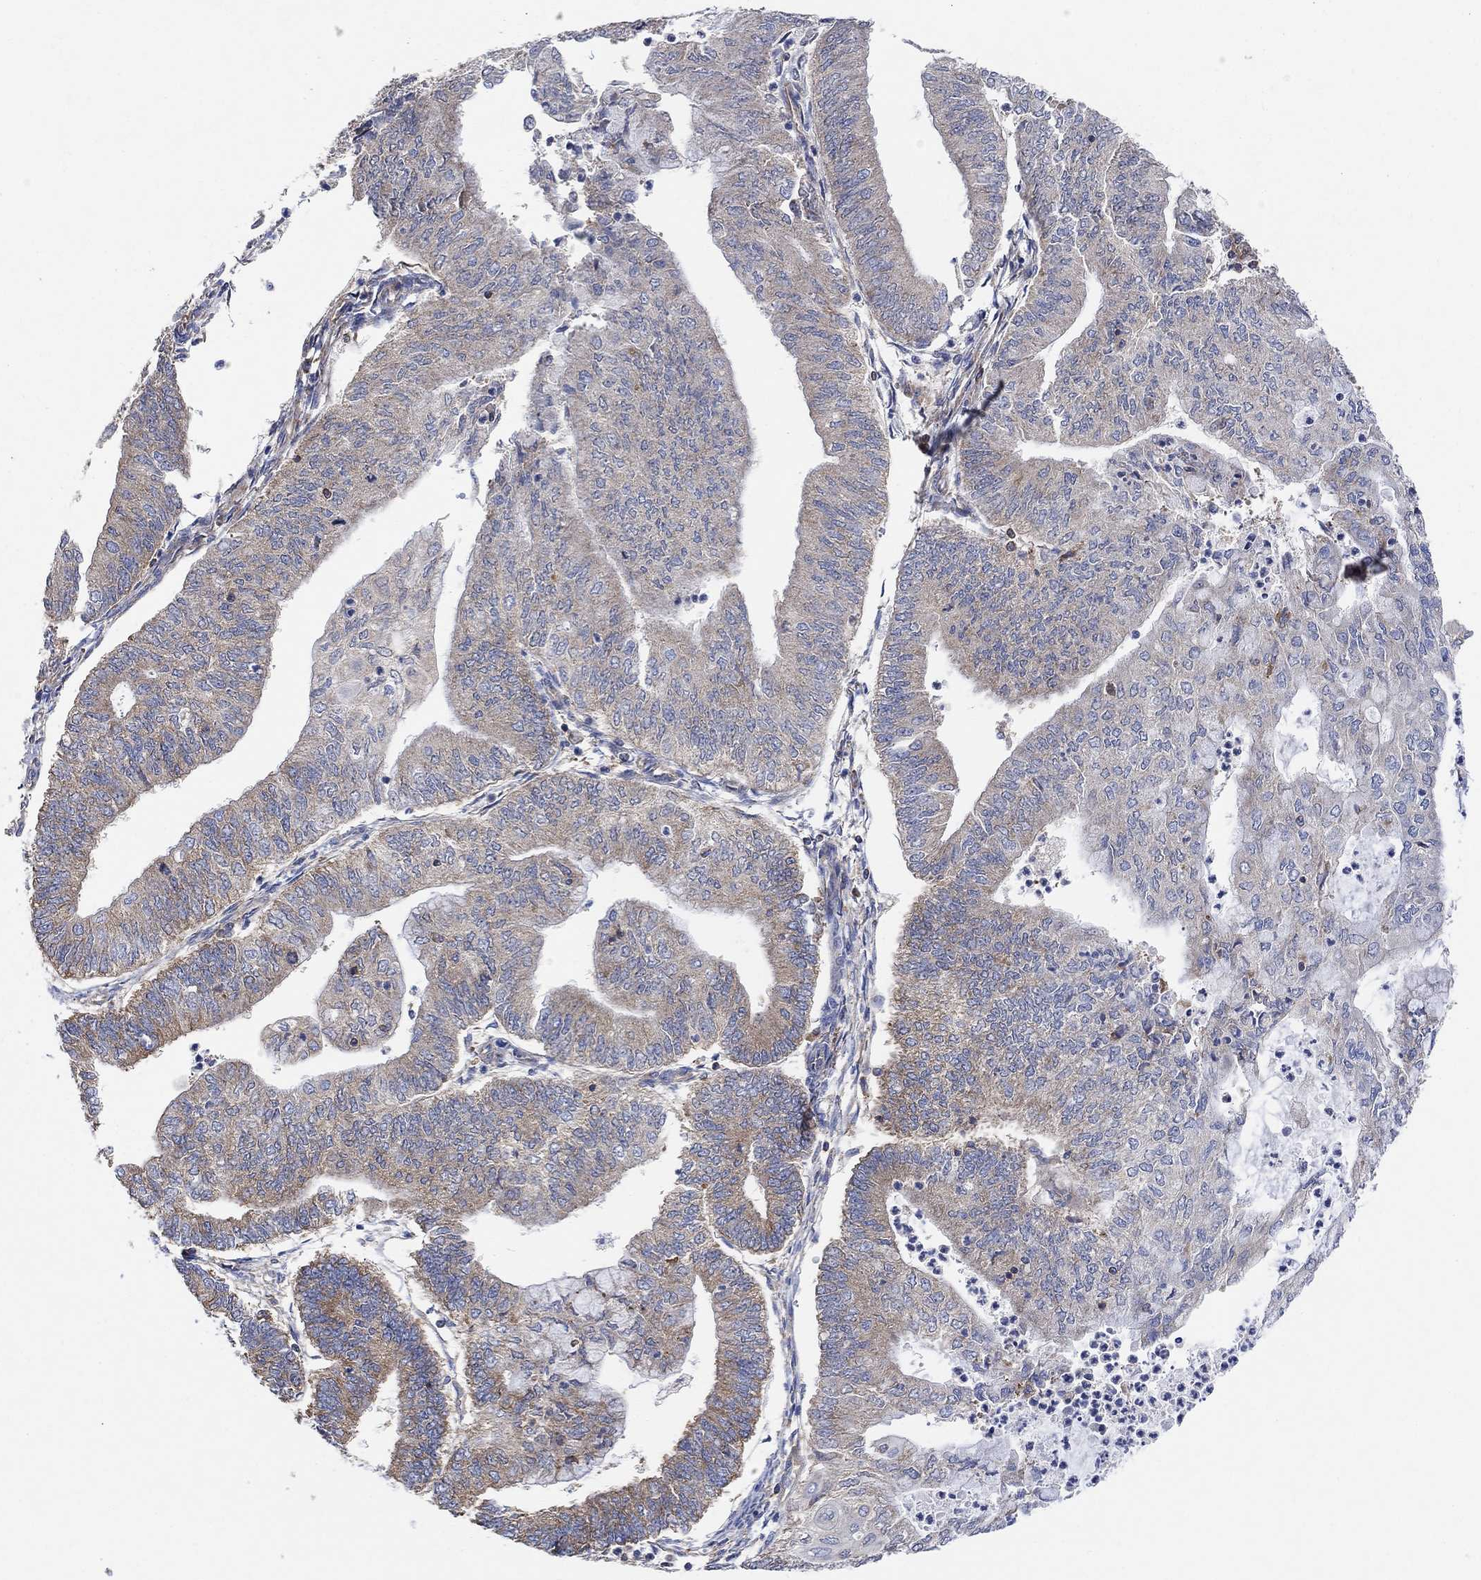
{"staining": {"intensity": "weak", "quantity": "<25%", "location": "cytoplasmic/membranous"}, "tissue": "endometrial cancer", "cell_type": "Tumor cells", "image_type": "cancer", "snomed": [{"axis": "morphology", "description": "Adenocarcinoma, NOS"}, {"axis": "topography", "description": "Endometrium"}], "caption": "Immunohistochemical staining of adenocarcinoma (endometrial) demonstrates no significant positivity in tumor cells.", "gene": "BLOC1S3", "patient": {"sex": "female", "age": 59}}